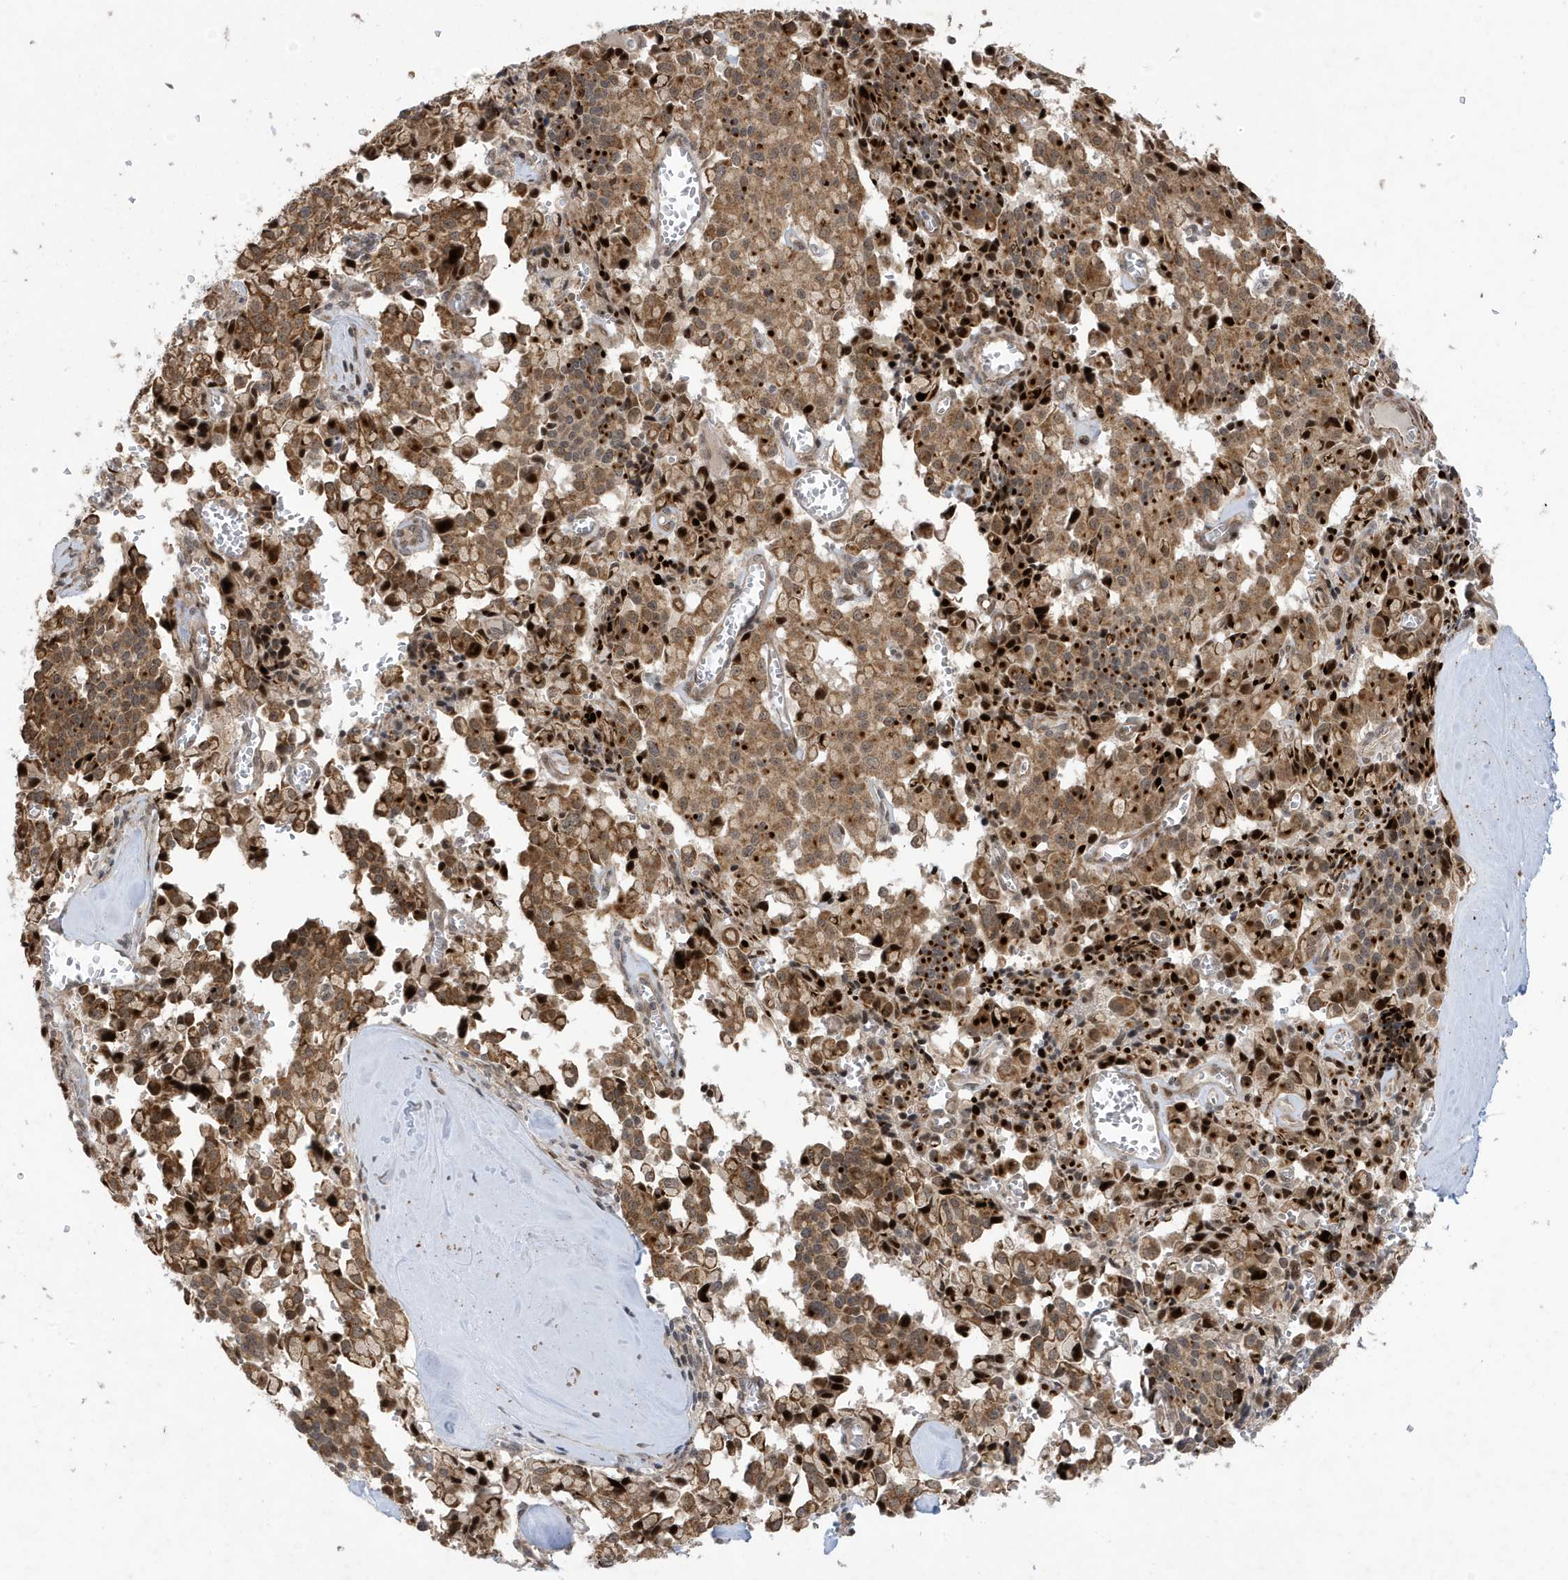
{"staining": {"intensity": "moderate", "quantity": ">75%", "location": "cytoplasmic/membranous"}, "tissue": "pancreatic cancer", "cell_type": "Tumor cells", "image_type": "cancer", "snomed": [{"axis": "morphology", "description": "Adenocarcinoma, NOS"}, {"axis": "topography", "description": "Pancreas"}], "caption": "Immunohistochemical staining of pancreatic adenocarcinoma displays moderate cytoplasmic/membranous protein positivity in approximately >75% of tumor cells.", "gene": "FAM9B", "patient": {"sex": "male", "age": 65}}